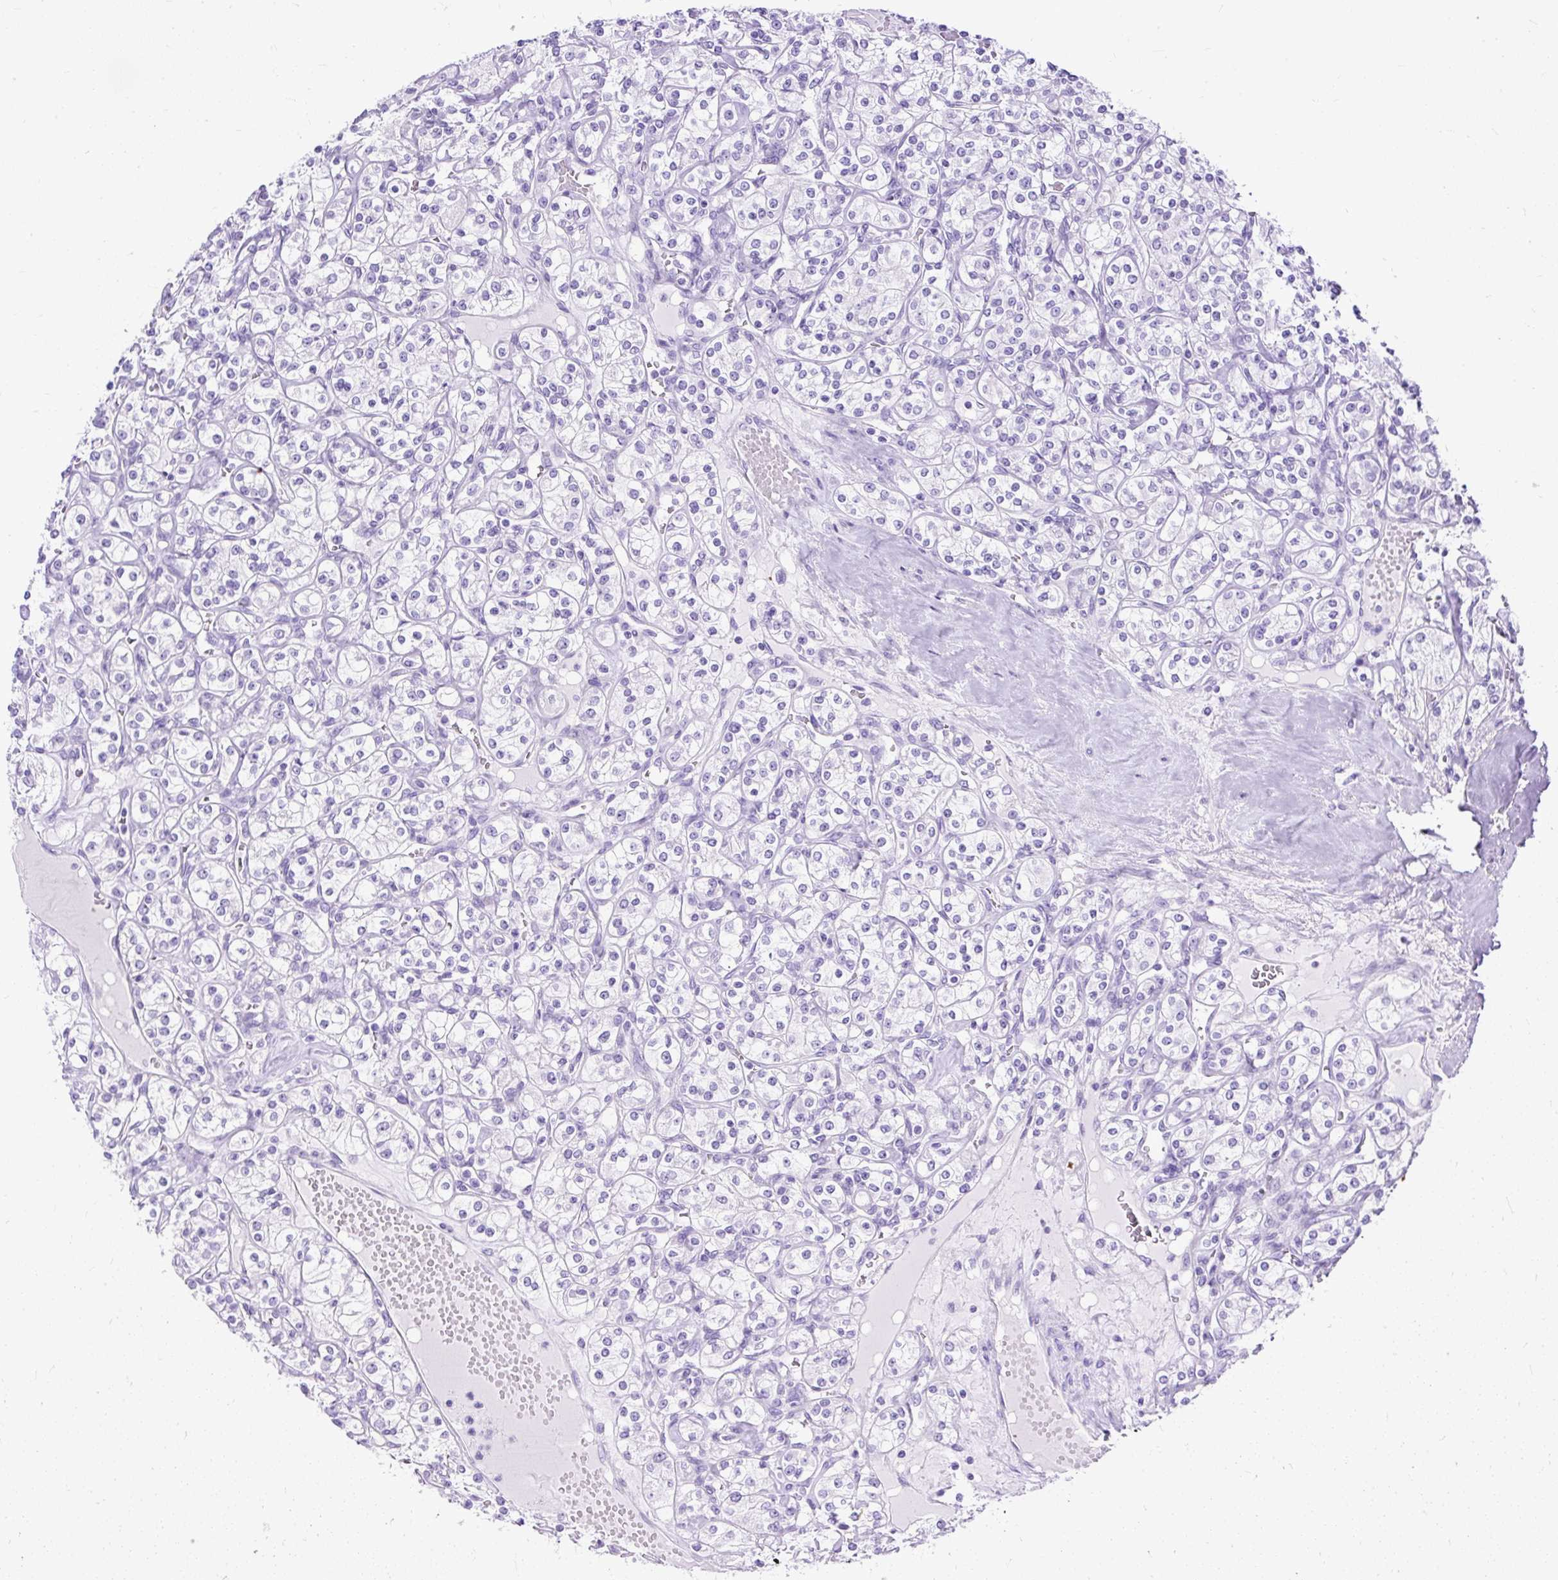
{"staining": {"intensity": "negative", "quantity": "none", "location": "none"}, "tissue": "renal cancer", "cell_type": "Tumor cells", "image_type": "cancer", "snomed": [{"axis": "morphology", "description": "Adenocarcinoma, NOS"}, {"axis": "topography", "description": "Kidney"}], "caption": "The image shows no significant staining in tumor cells of adenocarcinoma (renal). (DAB IHC visualized using brightfield microscopy, high magnification).", "gene": "HEY1", "patient": {"sex": "male", "age": 77}}